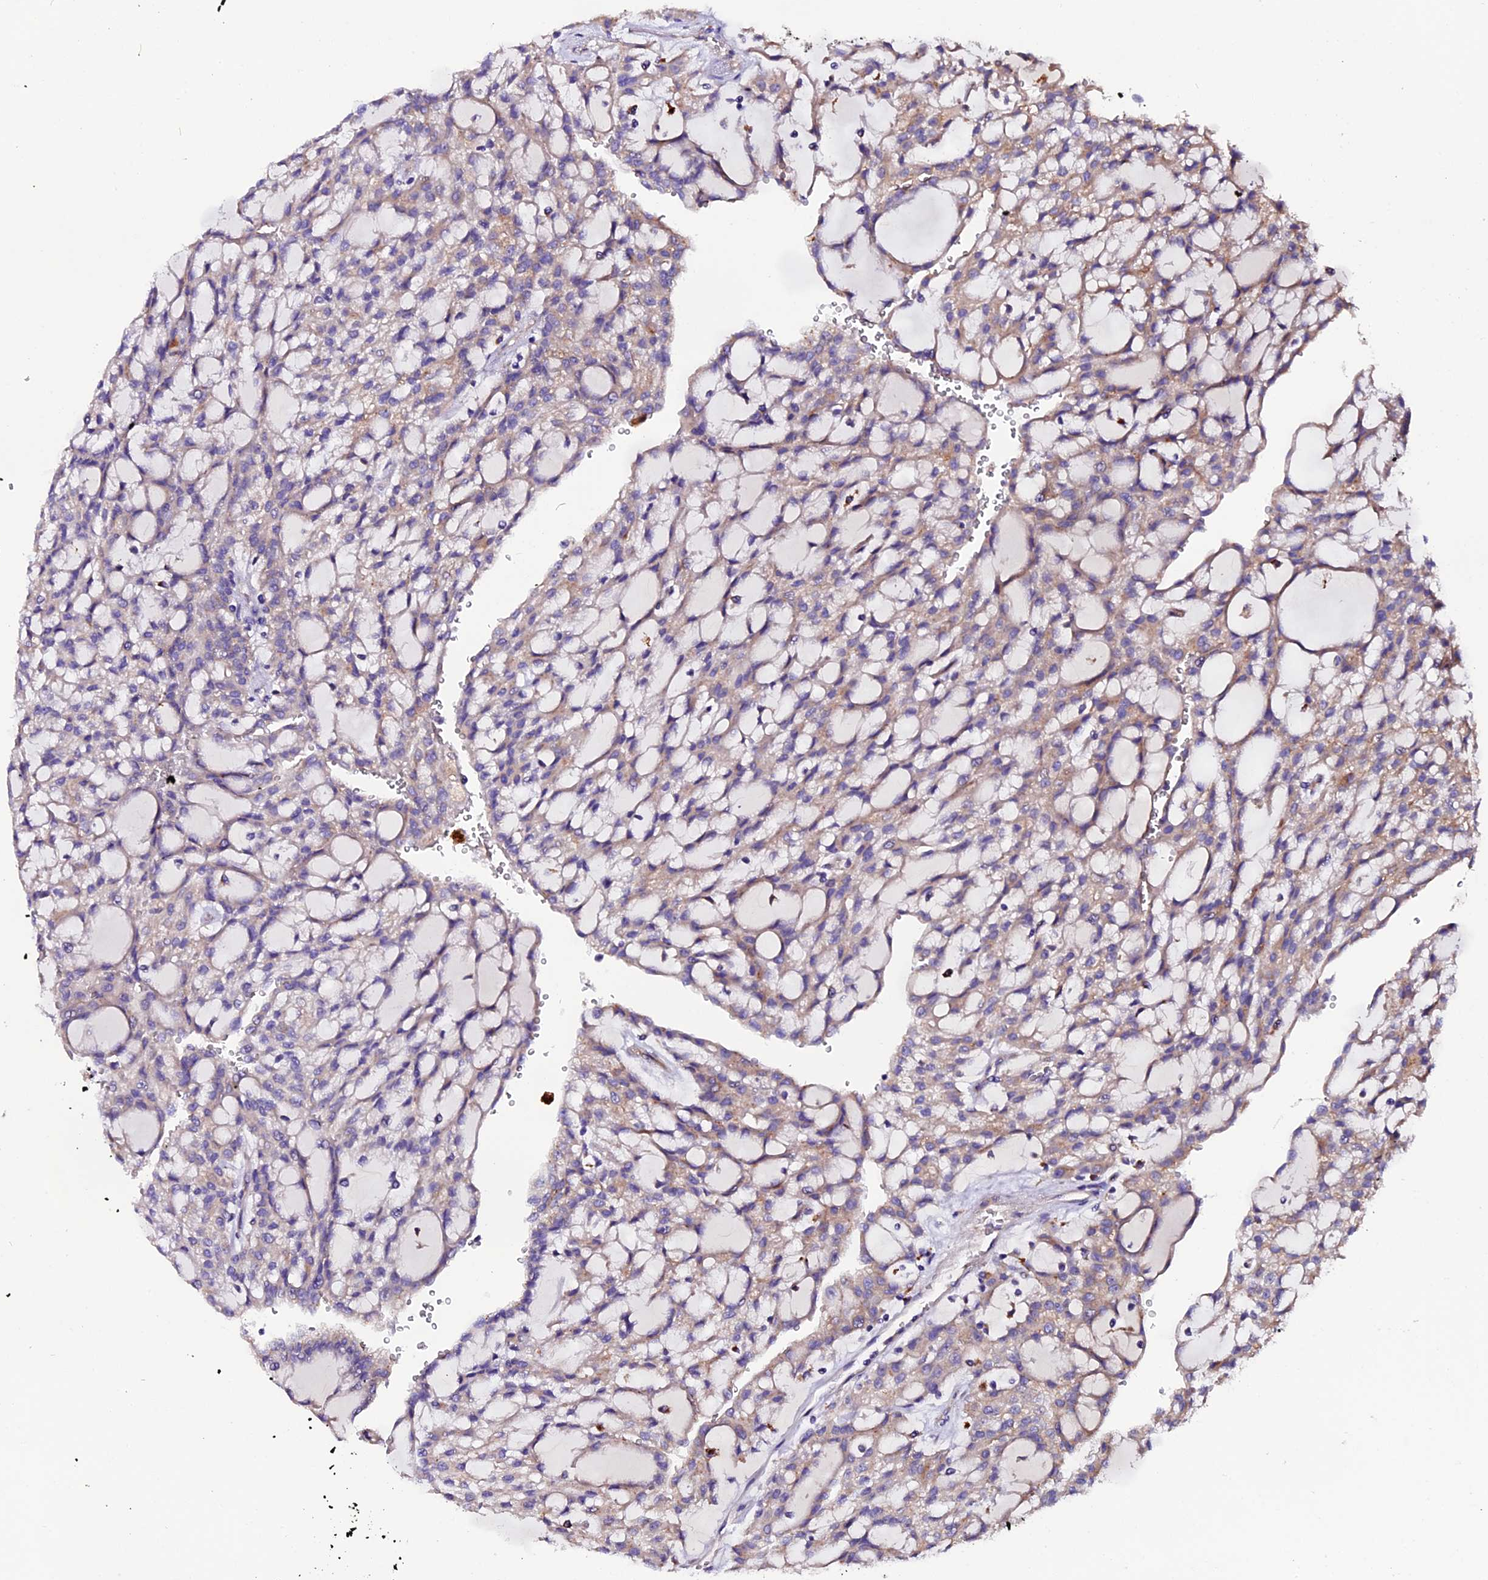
{"staining": {"intensity": "moderate", "quantity": "25%-75%", "location": "cytoplasmic/membranous"}, "tissue": "renal cancer", "cell_type": "Tumor cells", "image_type": "cancer", "snomed": [{"axis": "morphology", "description": "Adenocarcinoma, NOS"}, {"axis": "topography", "description": "Kidney"}], "caption": "DAB immunohistochemical staining of human adenocarcinoma (renal) shows moderate cytoplasmic/membranous protein positivity in approximately 25%-75% of tumor cells.", "gene": "CLN5", "patient": {"sex": "male", "age": 63}}